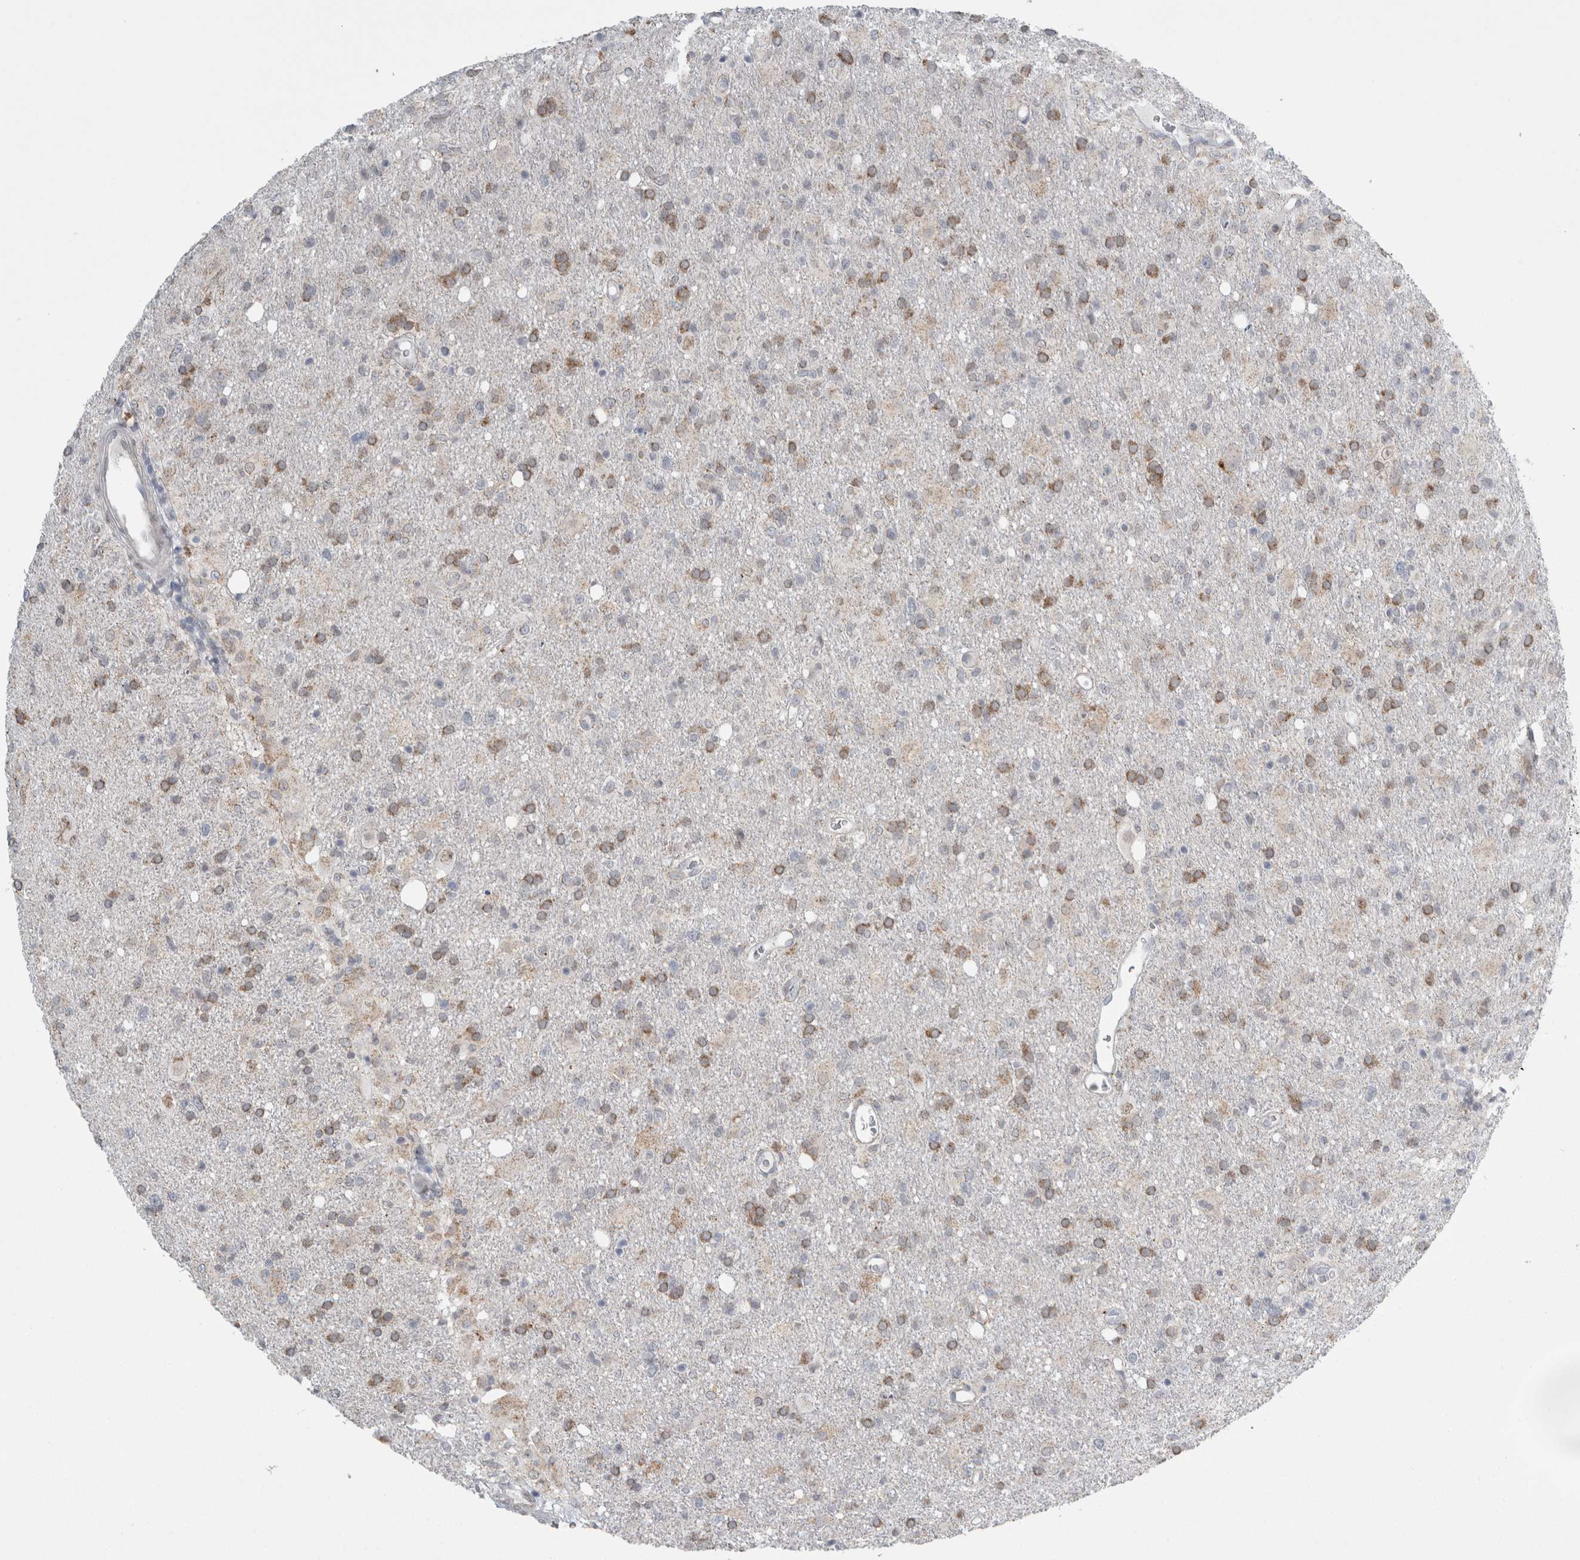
{"staining": {"intensity": "moderate", "quantity": "25%-75%", "location": "cytoplasmic/membranous"}, "tissue": "glioma", "cell_type": "Tumor cells", "image_type": "cancer", "snomed": [{"axis": "morphology", "description": "Glioma, malignant, High grade"}, {"axis": "topography", "description": "Brain"}], "caption": "The immunohistochemical stain highlights moderate cytoplasmic/membranous positivity in tumor cells of glioma tissue. The protein is stained brown, and the nuclei are stained in blue (DAB (3,3'-diaminobenzidine) IHC with brightfield microscopy, high magnification).", "gene": "PLIN1", "patient": {"sex": "female", "age": 57}}